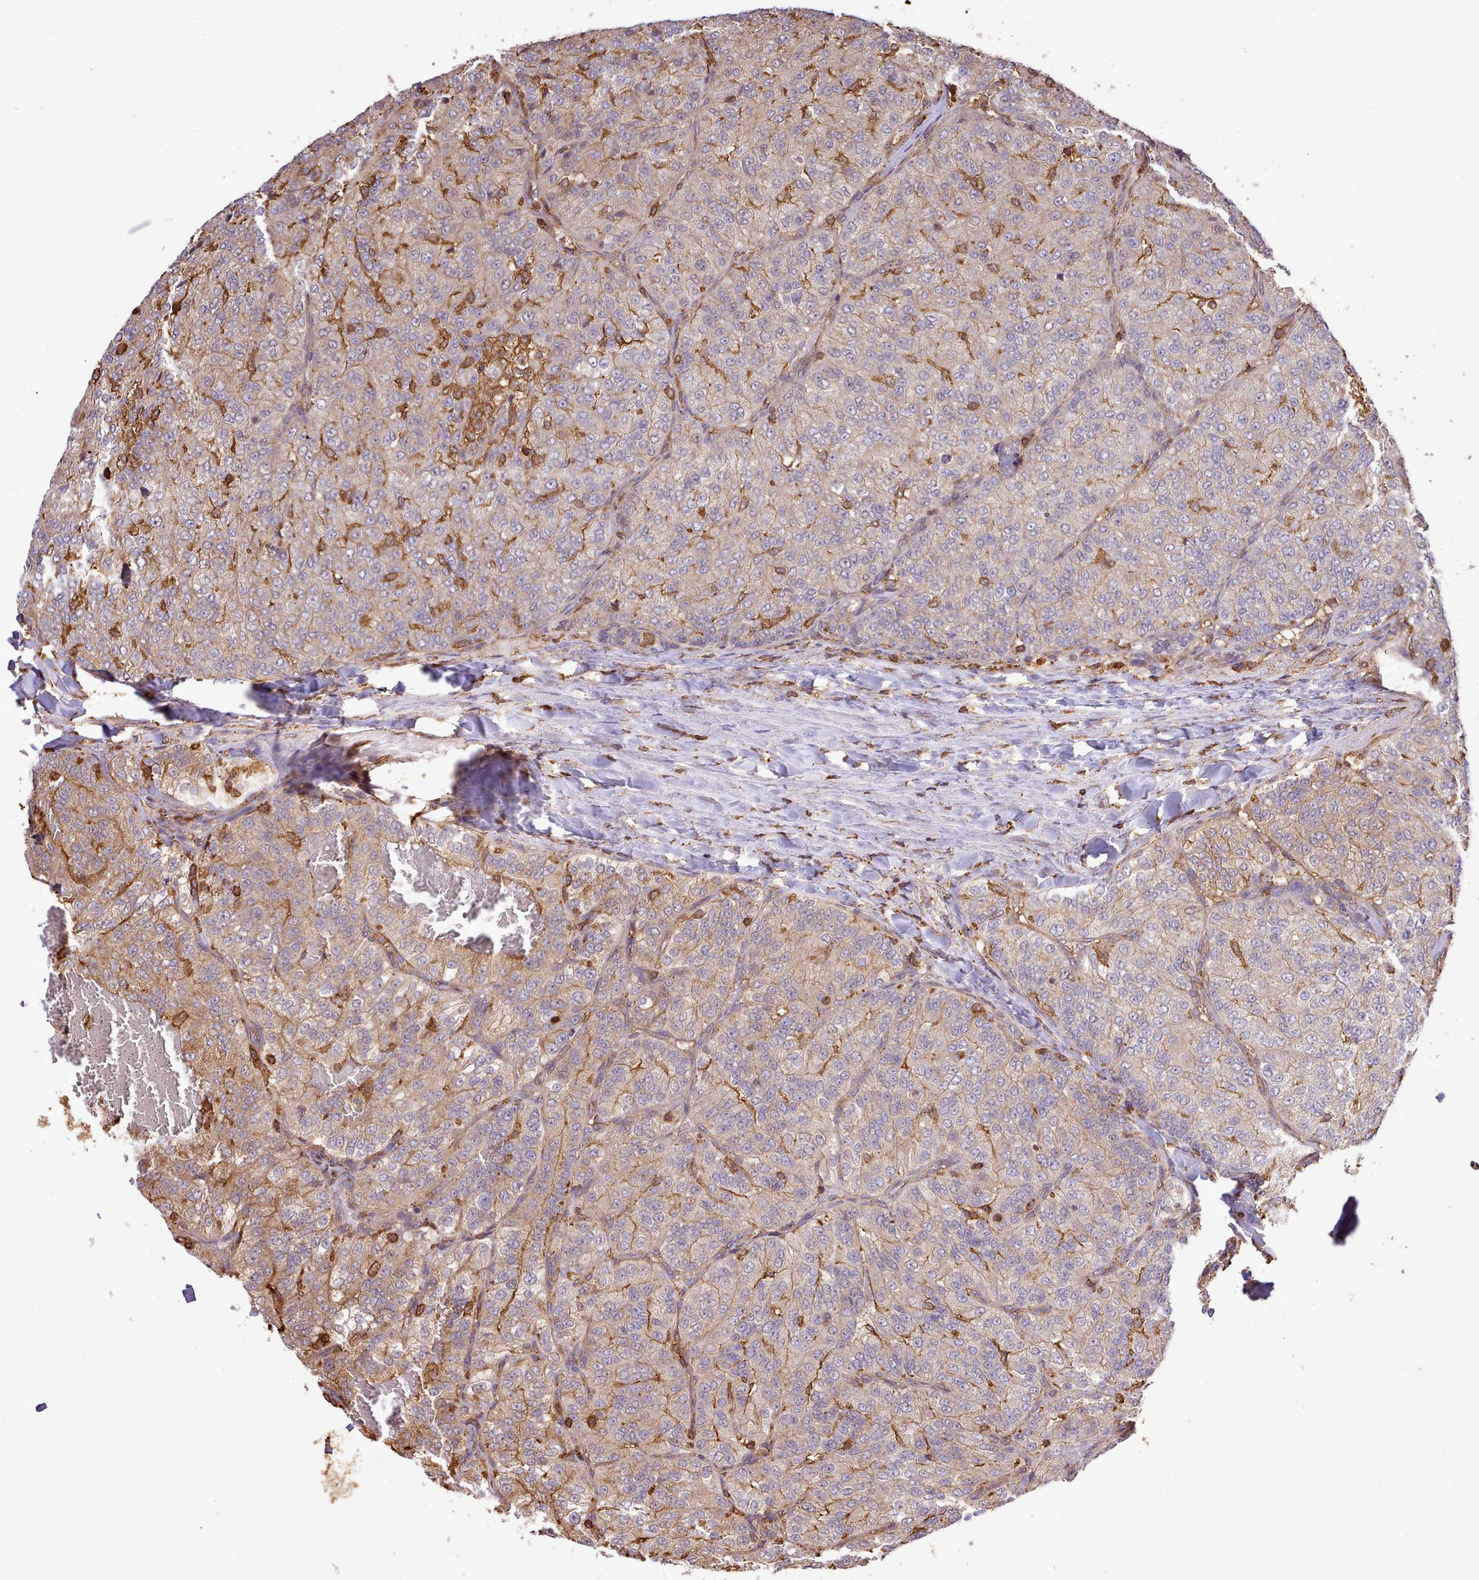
{"staining": {"intensity": "moderate", "quantity": "25%-75%", "location": "cytoplasmic/membranous"}, "tissue": "renal cancer", "cell_type": "Tumor cells", "image_type": "cancer", "snomed": [{"axis": "morphology", "description": "Adenocarcinoma, NOS"}, {"axis": "topography", "description": "Kidney"}], "caption": "Protein staining displays moderate cytoplasmic/membranous staining in about 25%-75% of tumor cells in renal cancer.", "gene": "CAPZA1", "patient": {"sex": "female", "age": 63}}